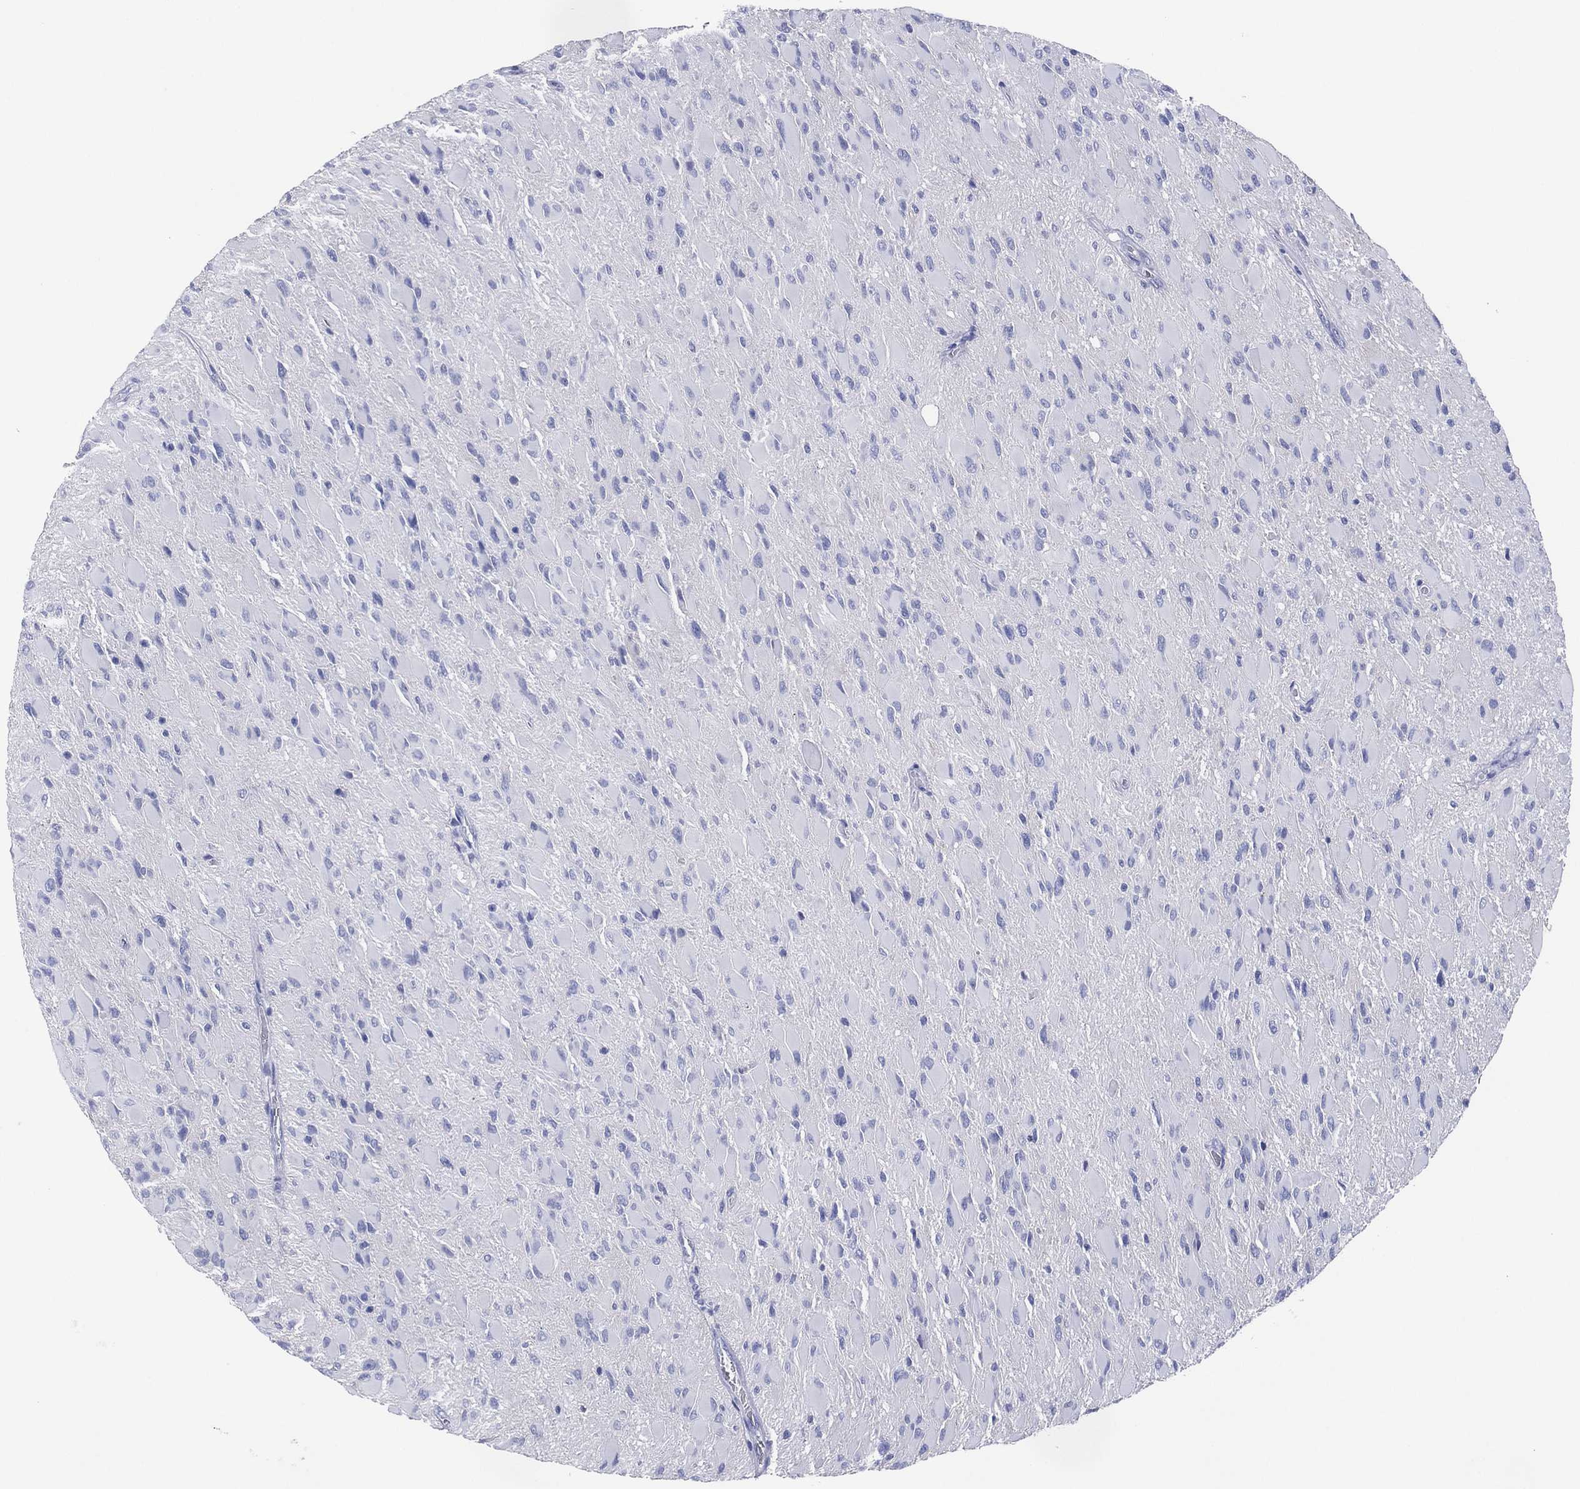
{"staining": {"intensity": "negative", "quantity": "none", "location": "none"}, "tissue": "glioma", "cell_type": "Tumor cells", "image_type": "cancer", "snomed": [{"axis": "morphology", "description": "Glioma, malignant, High grade"}, {"axis": "topography", "description": "Cerebral cortex"}], "caption": "IHC histopathology image of glioma stained for a protein (brown), which exhibits no positivity in tumor cells.", "gene": "DSG1", "patient": {"sex": "female", "age": 36}}